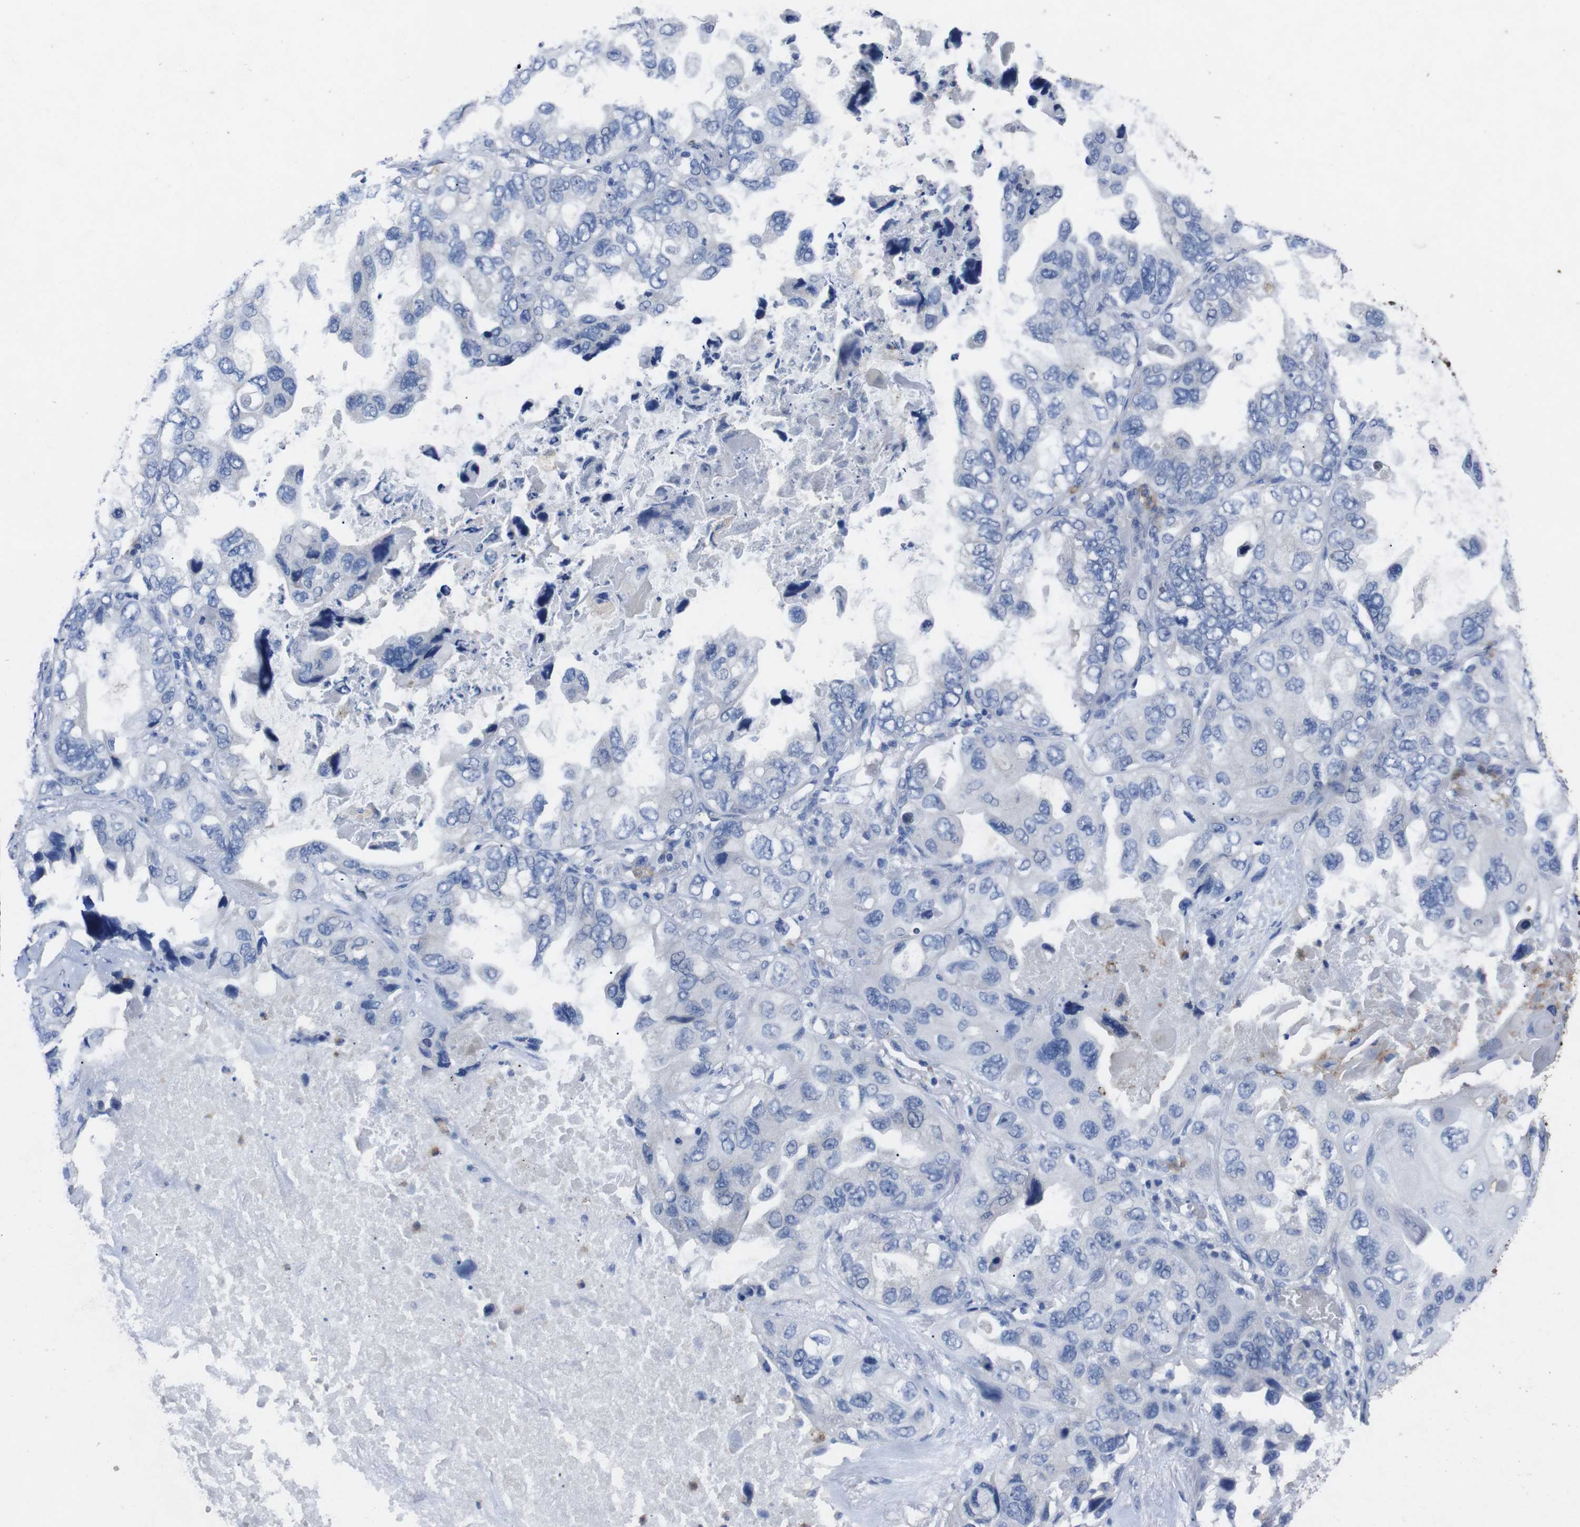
{"staining": {"intensity": "negative", "quantity": "none", "location": "none"}, "tissue": "lung cancer", "cell_type": "Tumor cells", "image_type": "cancer", "snomed": [{"axis": "morphology", "description": "Squamous cell carcinoma, NOS"}, {"axis": "topography", "description": "Lung"}], "caption": "Immunohistochemistry image of neoplastic tissue: lung cancer stained with DAB (3,3'-diaminobenzidine) displays no significant protein positivity in tumor cells.", "gene": "GJB2", "patient": {"sex": "female", "age": 73}}